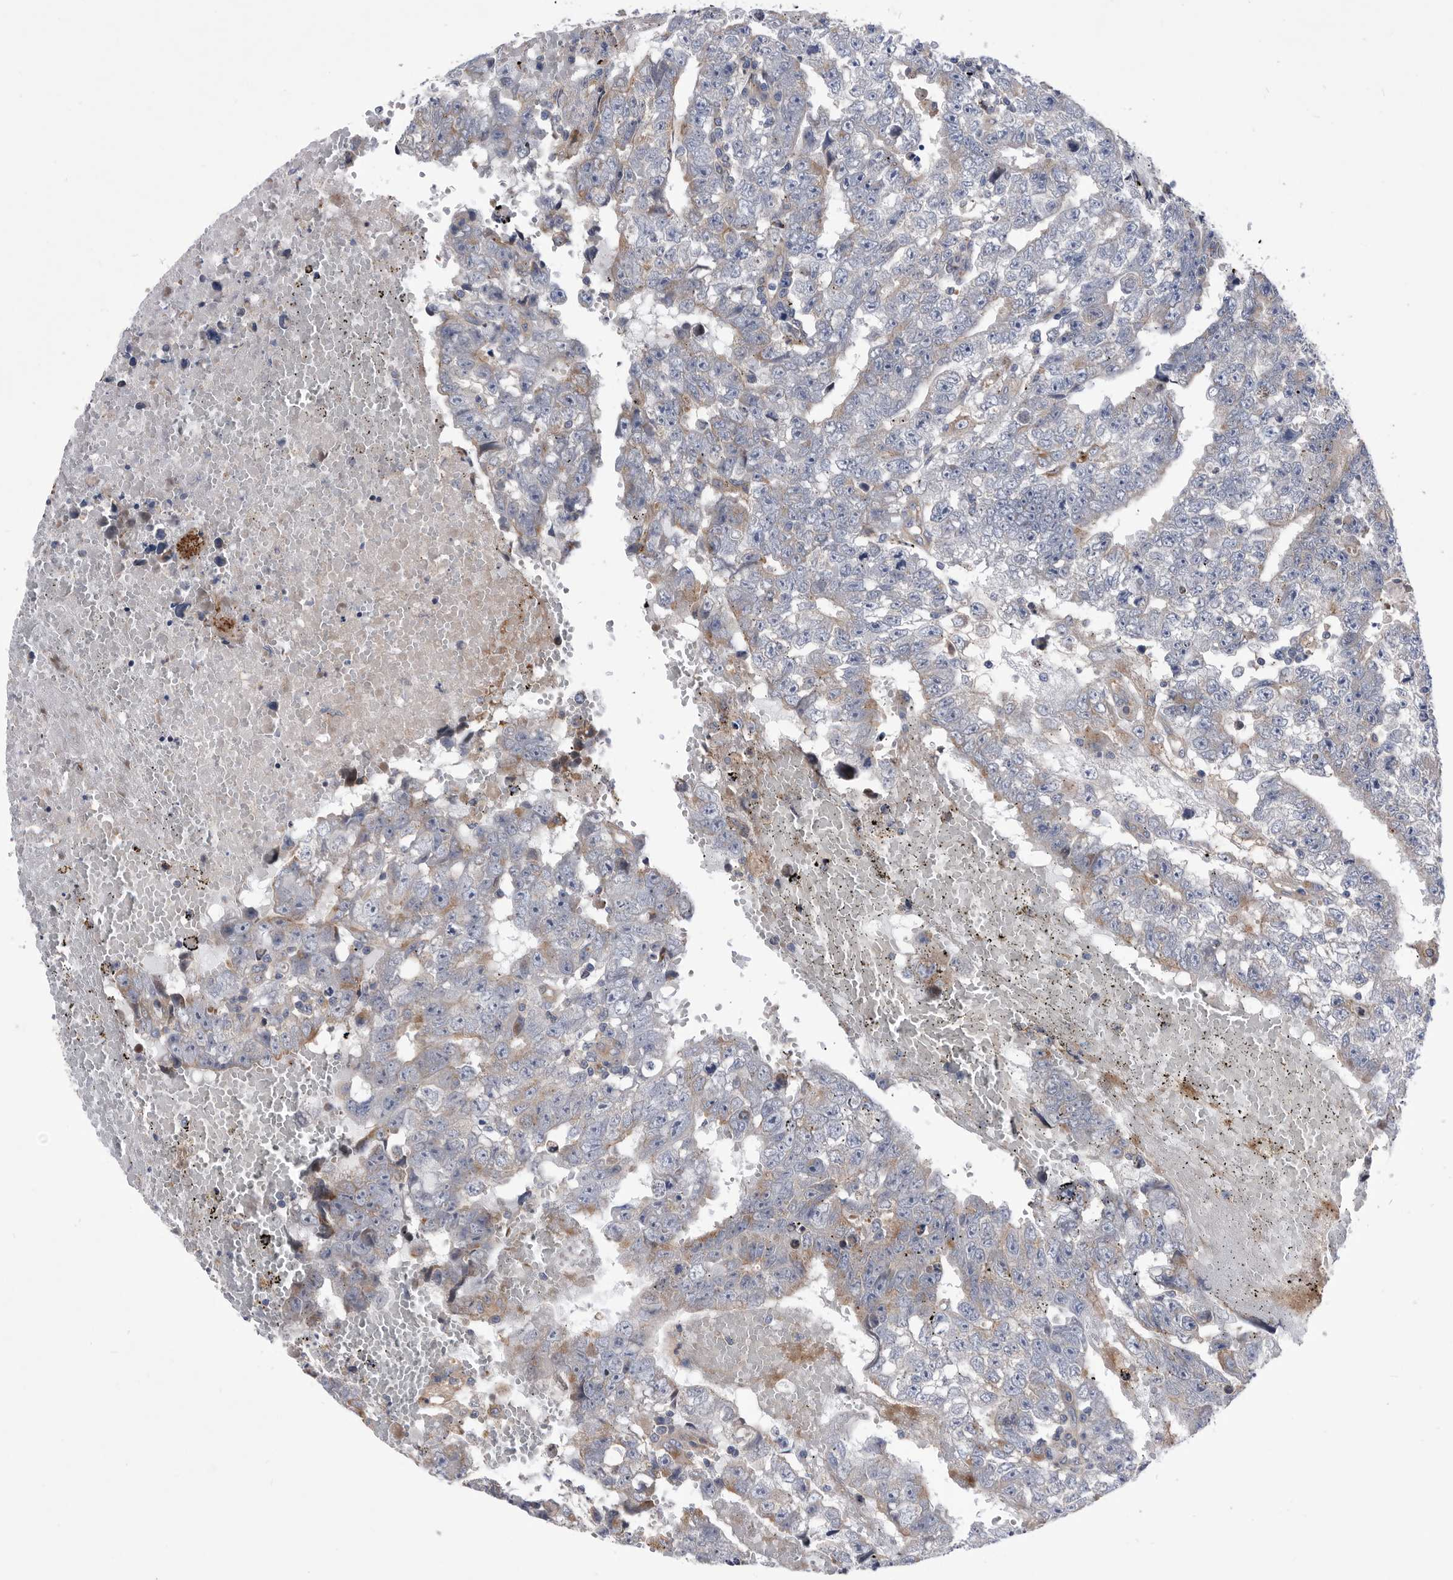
{"staining": {"intensity": "weak", "quantity": "<25%", "location": "cytoplasmic/membranous"}, "tissue": "testis cancer", "cell_type": "Tumor cells", "image_type": "cancer", "snomed": [{"axis": "morphology", "description": "Carcinoma, Embryonal, NOS"}, {"axis": "topography", "description": "Testis"}], "caption": "This is an immunohistochemistry image of embryonal carcinoma (testis). There is no expression in tumor cells.", "gene": "BAIAP3", "patient": {"sex": "male", "age": 25}}